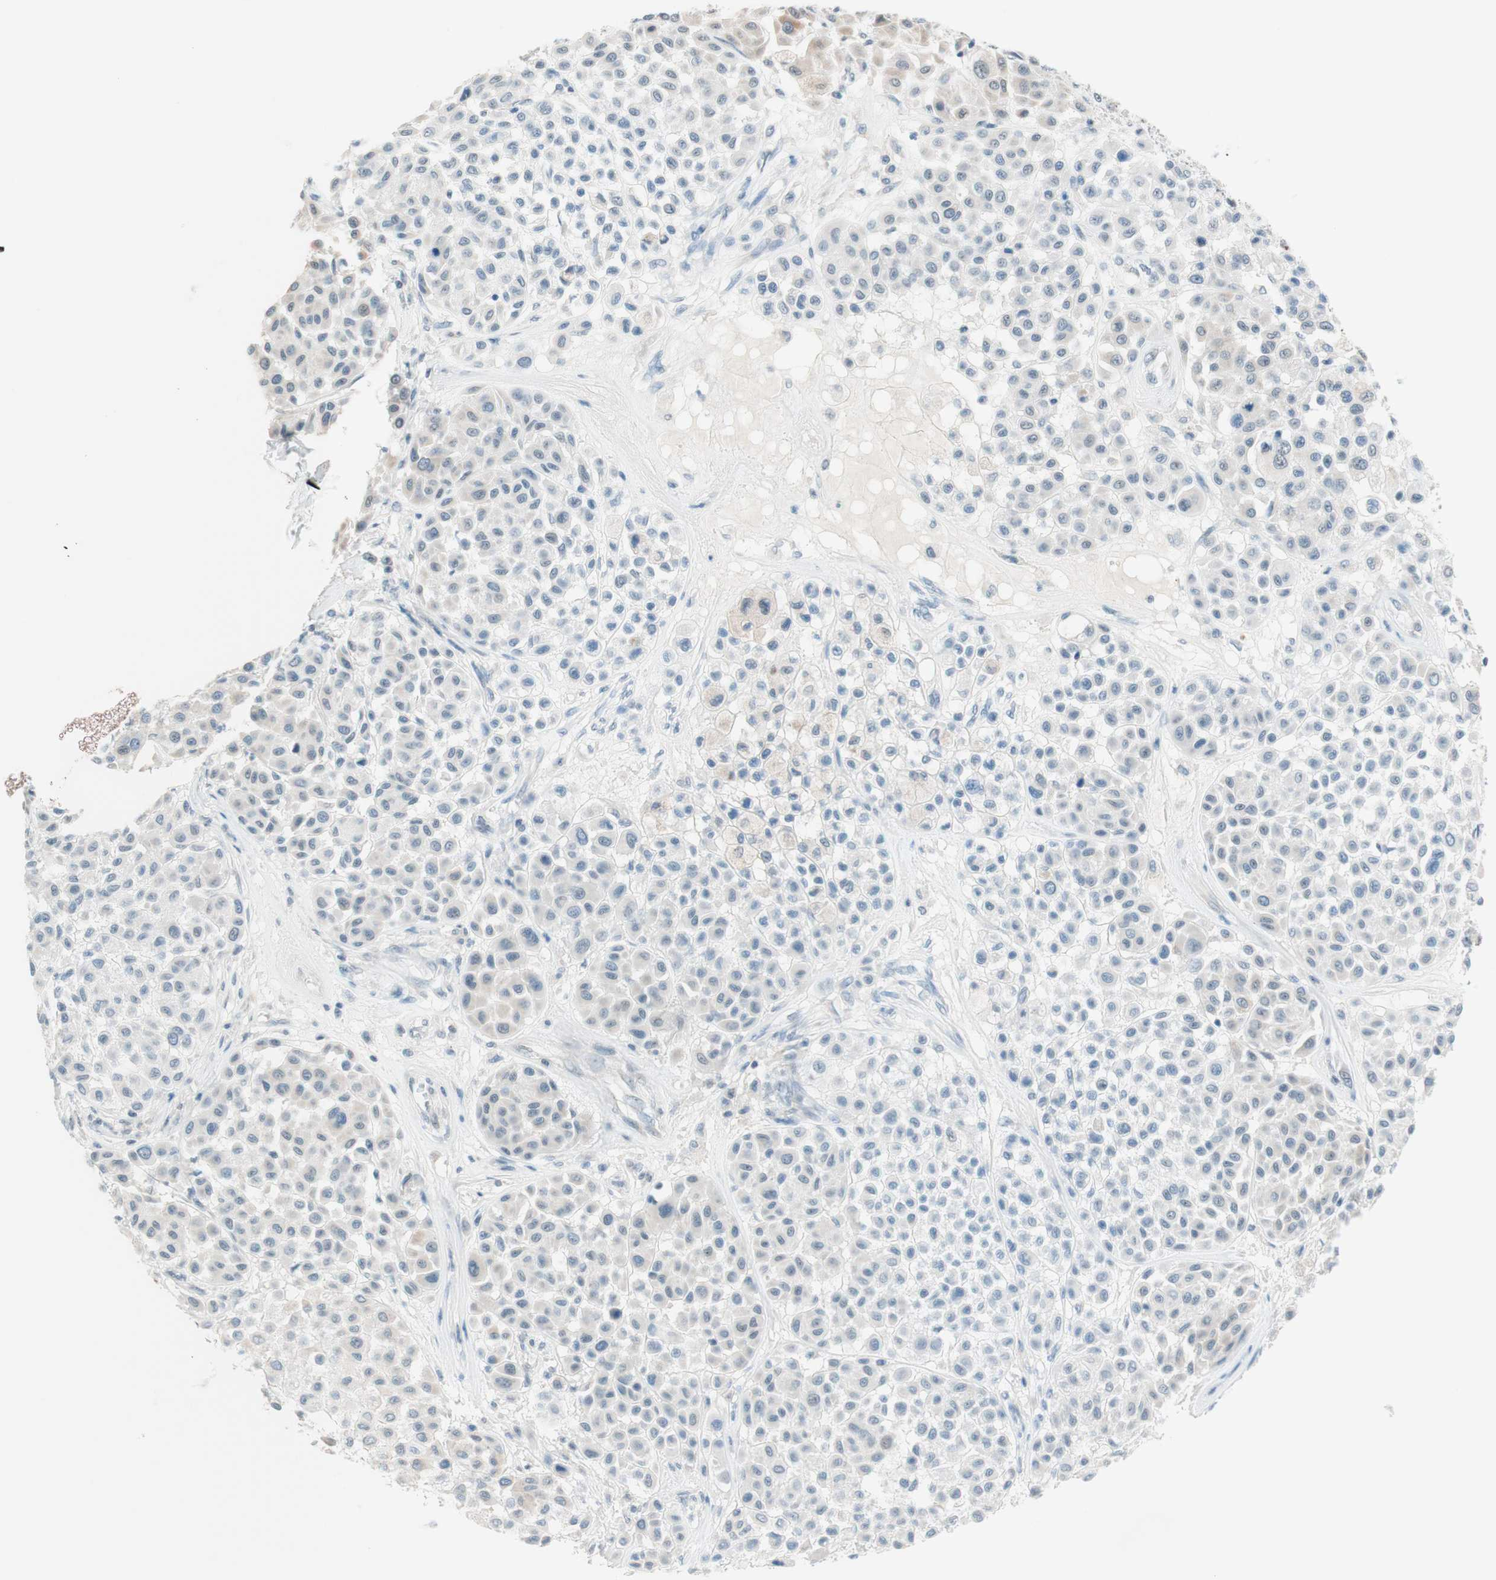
{"staining": {"intensity": "negative", "quantity": "none", "location": "none"}, "tissue": "melanoma", "cell_type": "Tumor cells", "image_type": "cancer", "snomed": [{"axis": "morphology", "description": "Malignant melanoma, Metastatic site"}, {"axis": "topography", "description": "Soft tissue"}], "caption": "DAB (3,3'-diaminobenzidine) immunohistochemical staining of malignant melanoma (metastatic site) reveals no significant staining in tumor cells. (Stains: DAB IHC with hematoxylin counter stain, Microscopy: brightfield microscopy at high magnification).", "gene": "JPH1", "patient": {"sex": "male", "age": 41}}